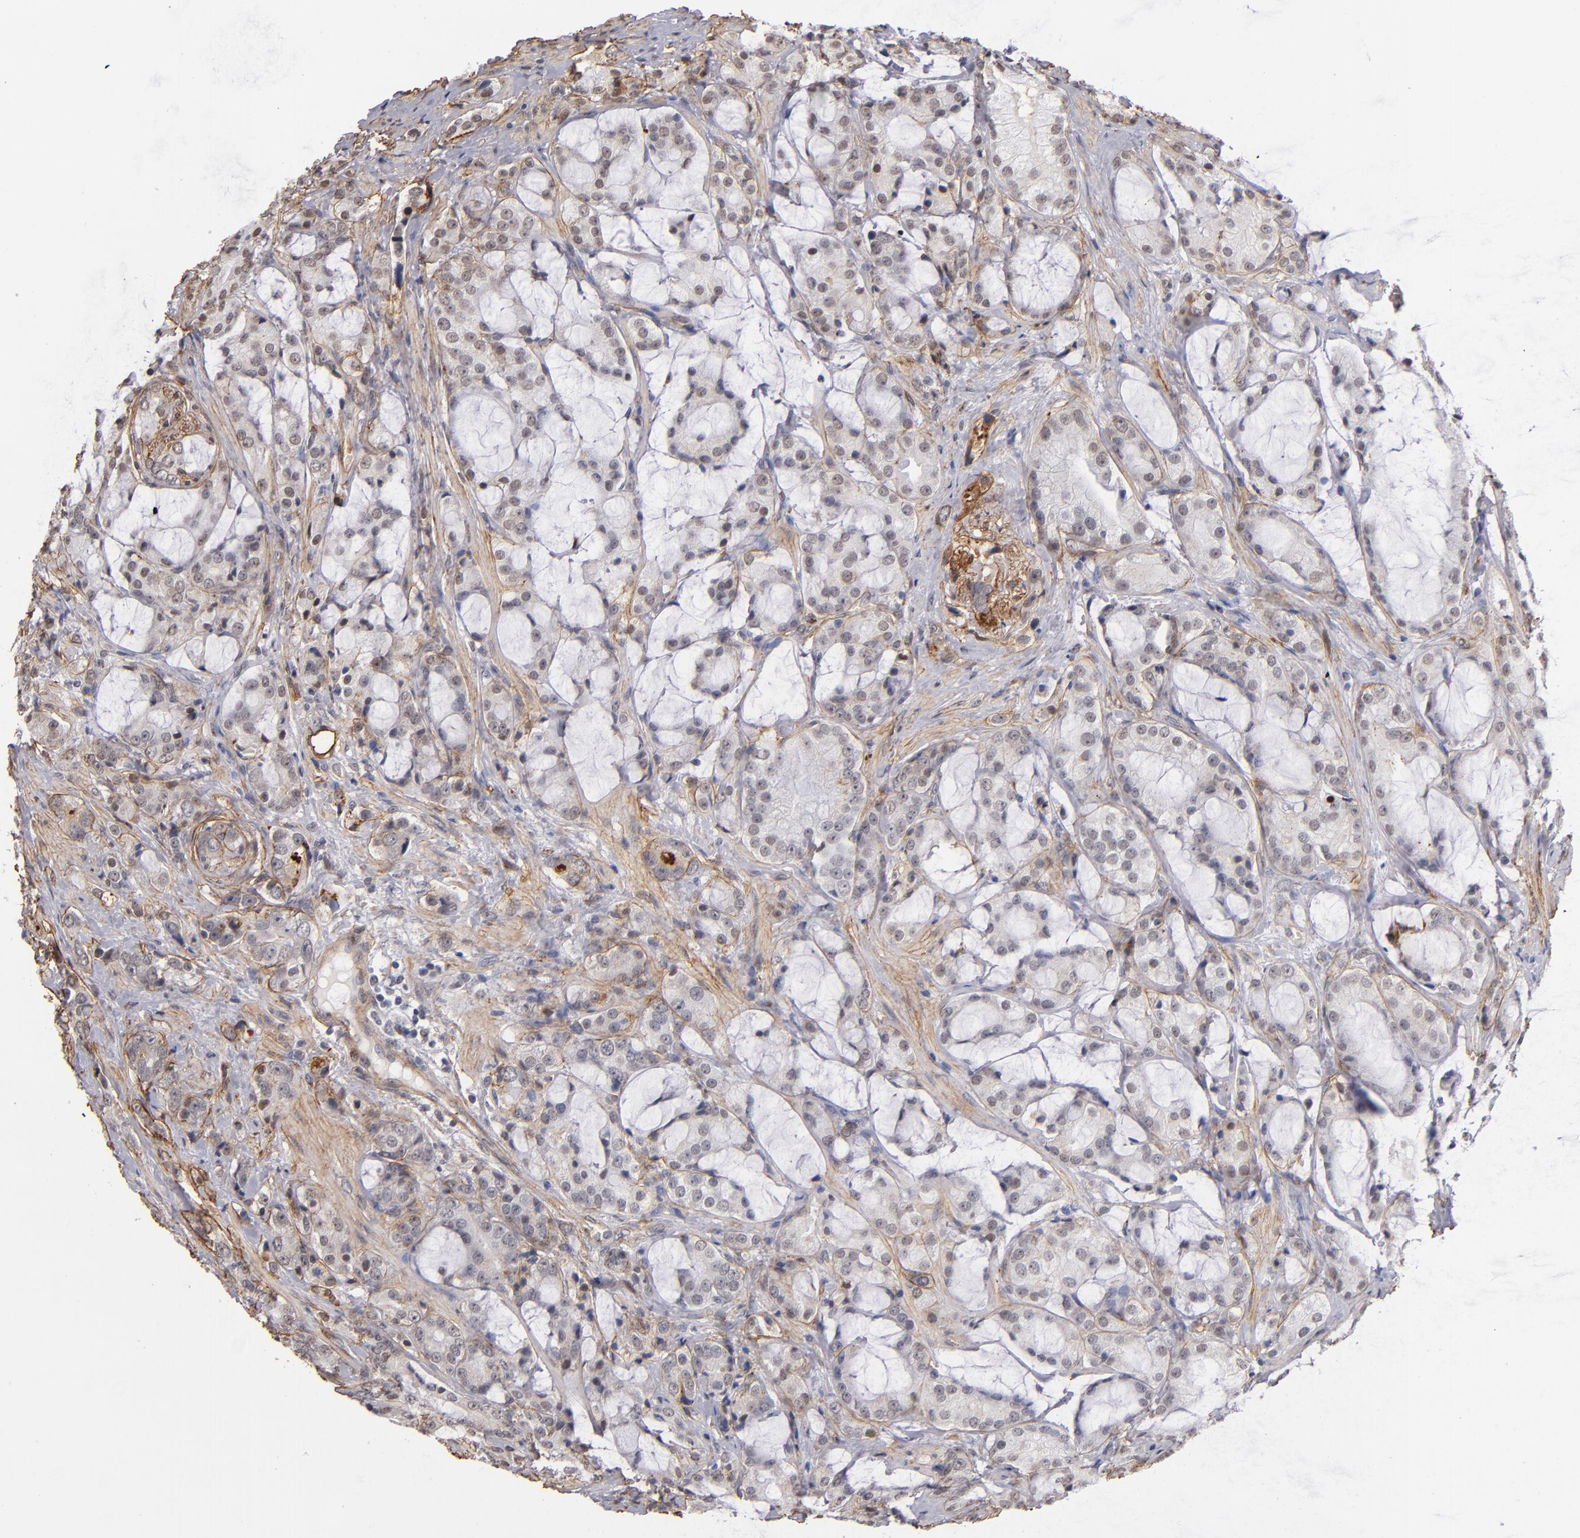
{"staining": {"intensity": "moderate", "quantity": "<25%", "location": "cytoplasmic/membranous"}, "tissue": "prostate cancer", "cell_type": "Tumor cells", "image_type": "cancer", "snomed": [{"axis": "morphology", "description": "Adenocarcinoma, Medium grade"}, {"axis": "topography", "description": "Prostate"}], "caption": "A photomicrograph of medium-grade adenocarcinoma (prostate) stained for a protein shows moderate cytoplasmic/membranous brown staining in tumor cells.", "gene": "LAMC1", "patient": {"sex": "male", "age": 70}}